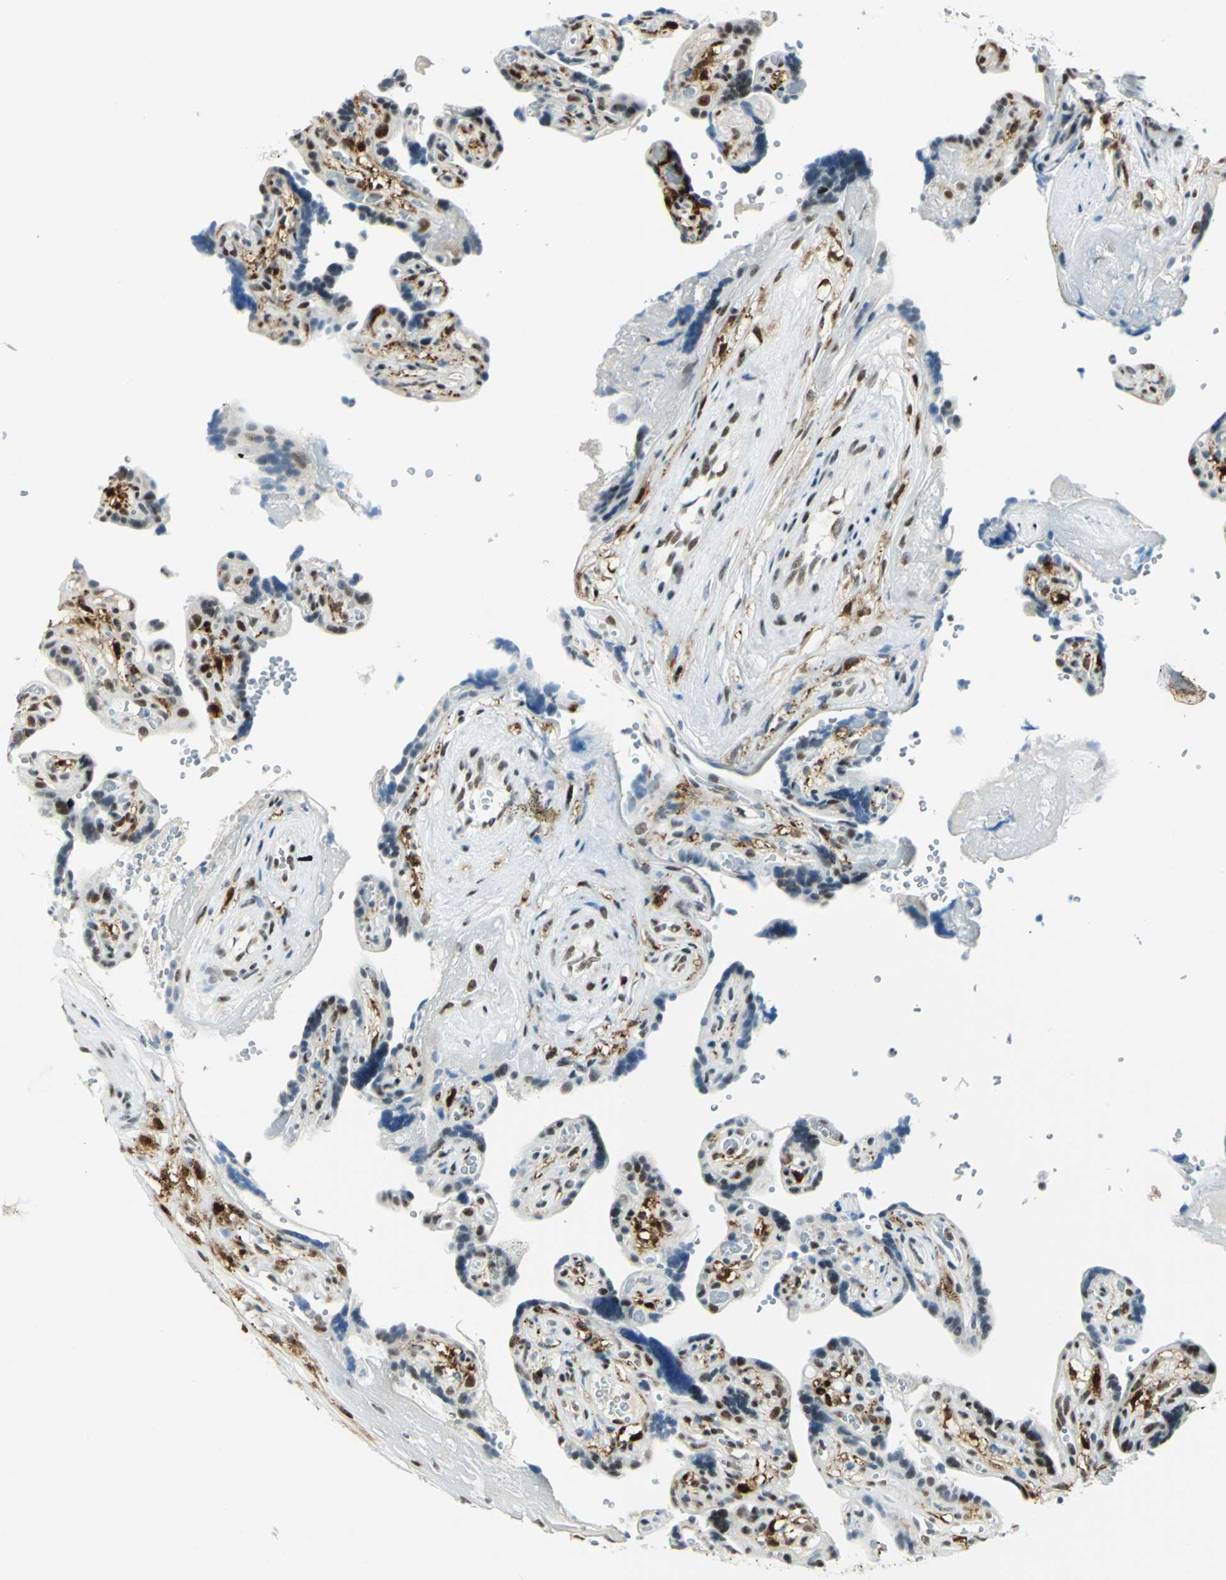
{"staining": {"intensity": "strong", "quantity": ">75%", "location": "nuclear"}, "tissue": "placenta", "cell_type": "Trophoblastic cells", "image_type": "normal", "snomed": [{"axis": "morphology", "description": "Normal tissue, NOS"}, {"axis": "topography", "description": "Placenta"}], "caption": "Immunohistochemistry (IHC) histopathology image of benign placenta stained for a protein (brown), which shows high levels of strong nuclear expression in about >75% of trophoblastic cells.", "gene": "MTMR10", "patient": {"sex": "female", "age": 30}}